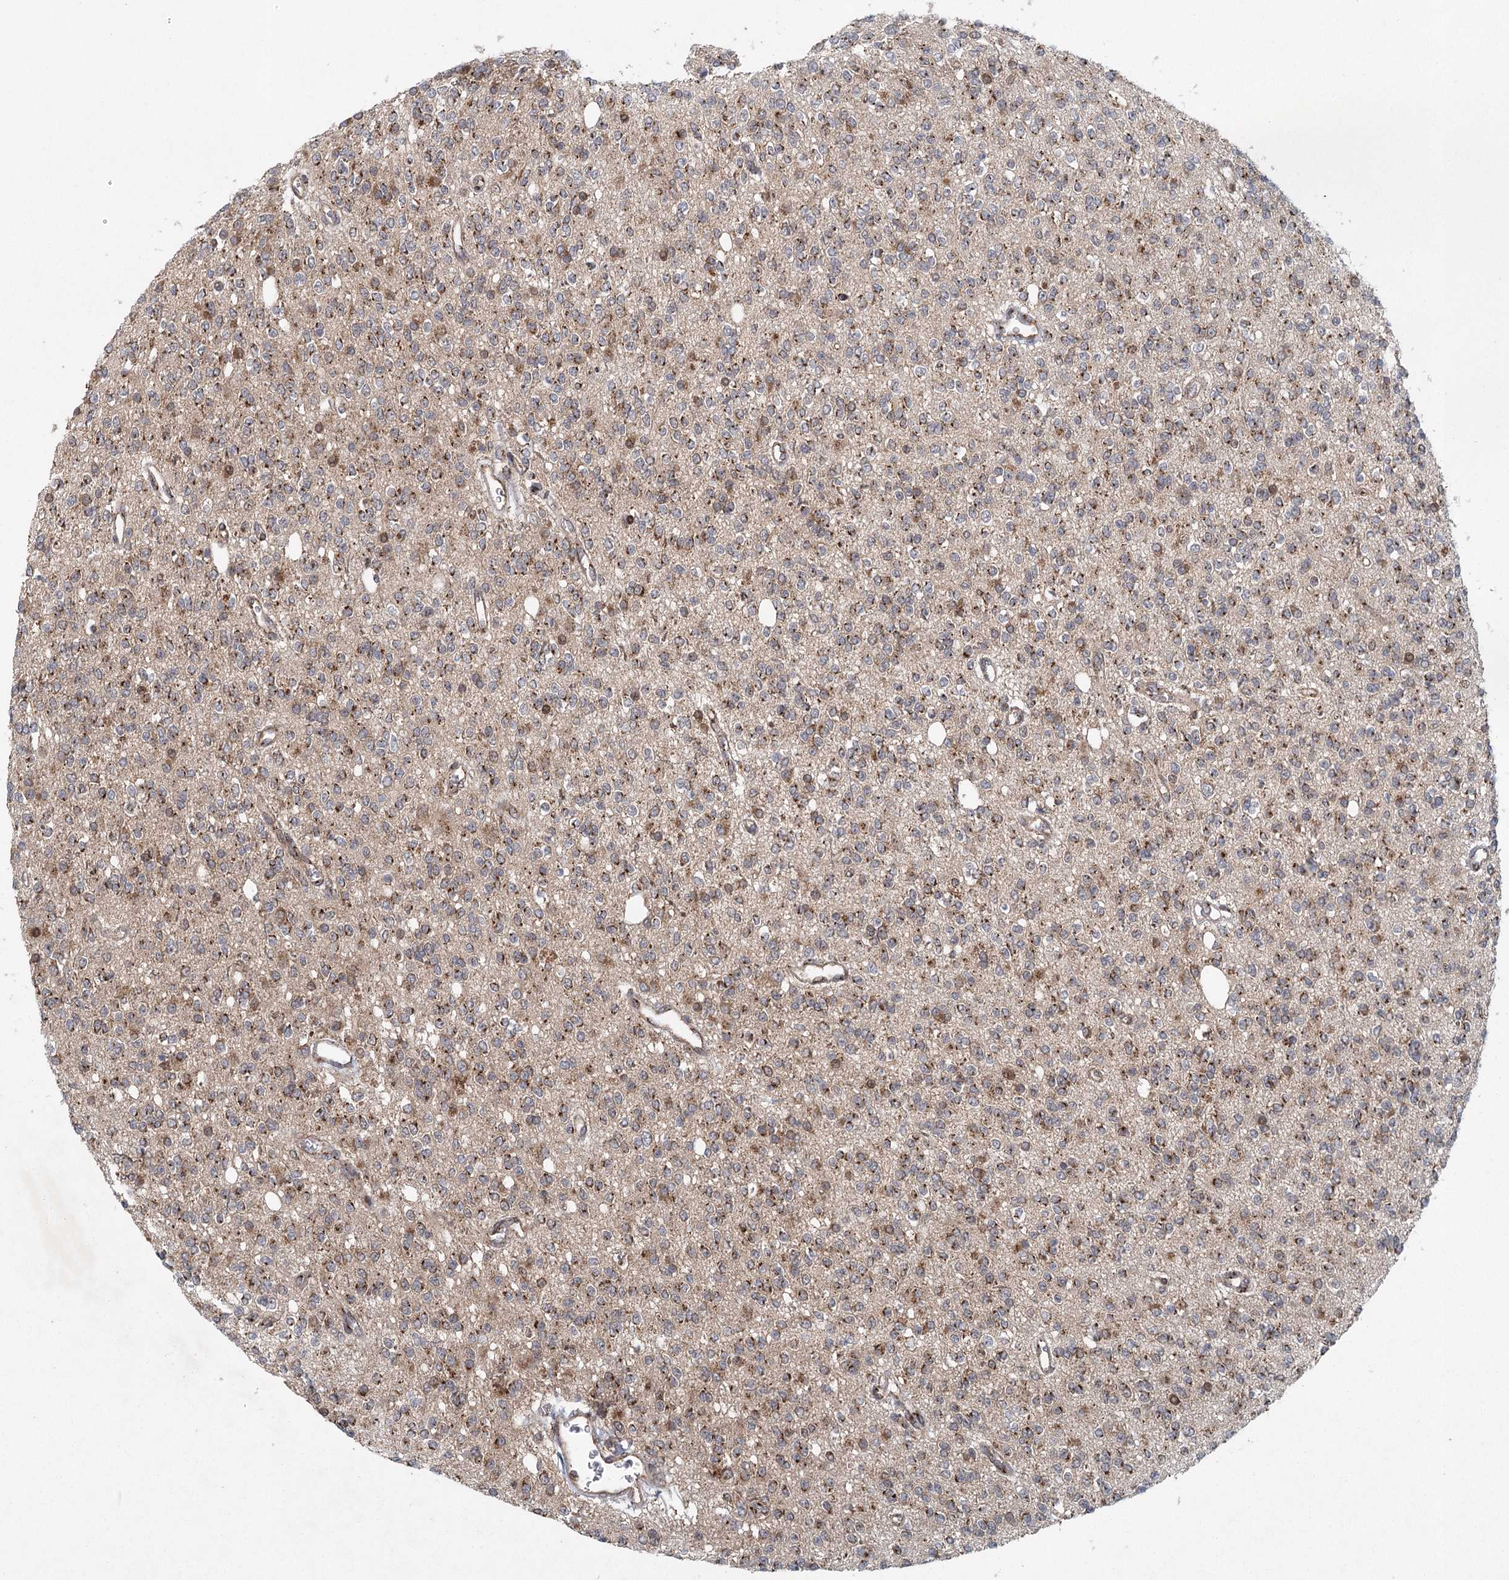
{"staining": {"intensity": "moderate", "quantity": ">75%", "location": "cytoplasmic/membranous"}, "tissue": "glioma", "cell_type": "Tumor cells", "image_type": "cancer", "snomed": [{"axis": "morphology", "description": "Glioma, malignant, High grade"}, {"axis": "topography", "description": "Brain"}], "caption": "An image showing moderate cytoplasmic/membranous expression in about >75% of tumor cells in glioma, as visualized by brown immunohistochemical staining.", "gene": "IFT46", "patient": {"sex": "male", "age": 34}}